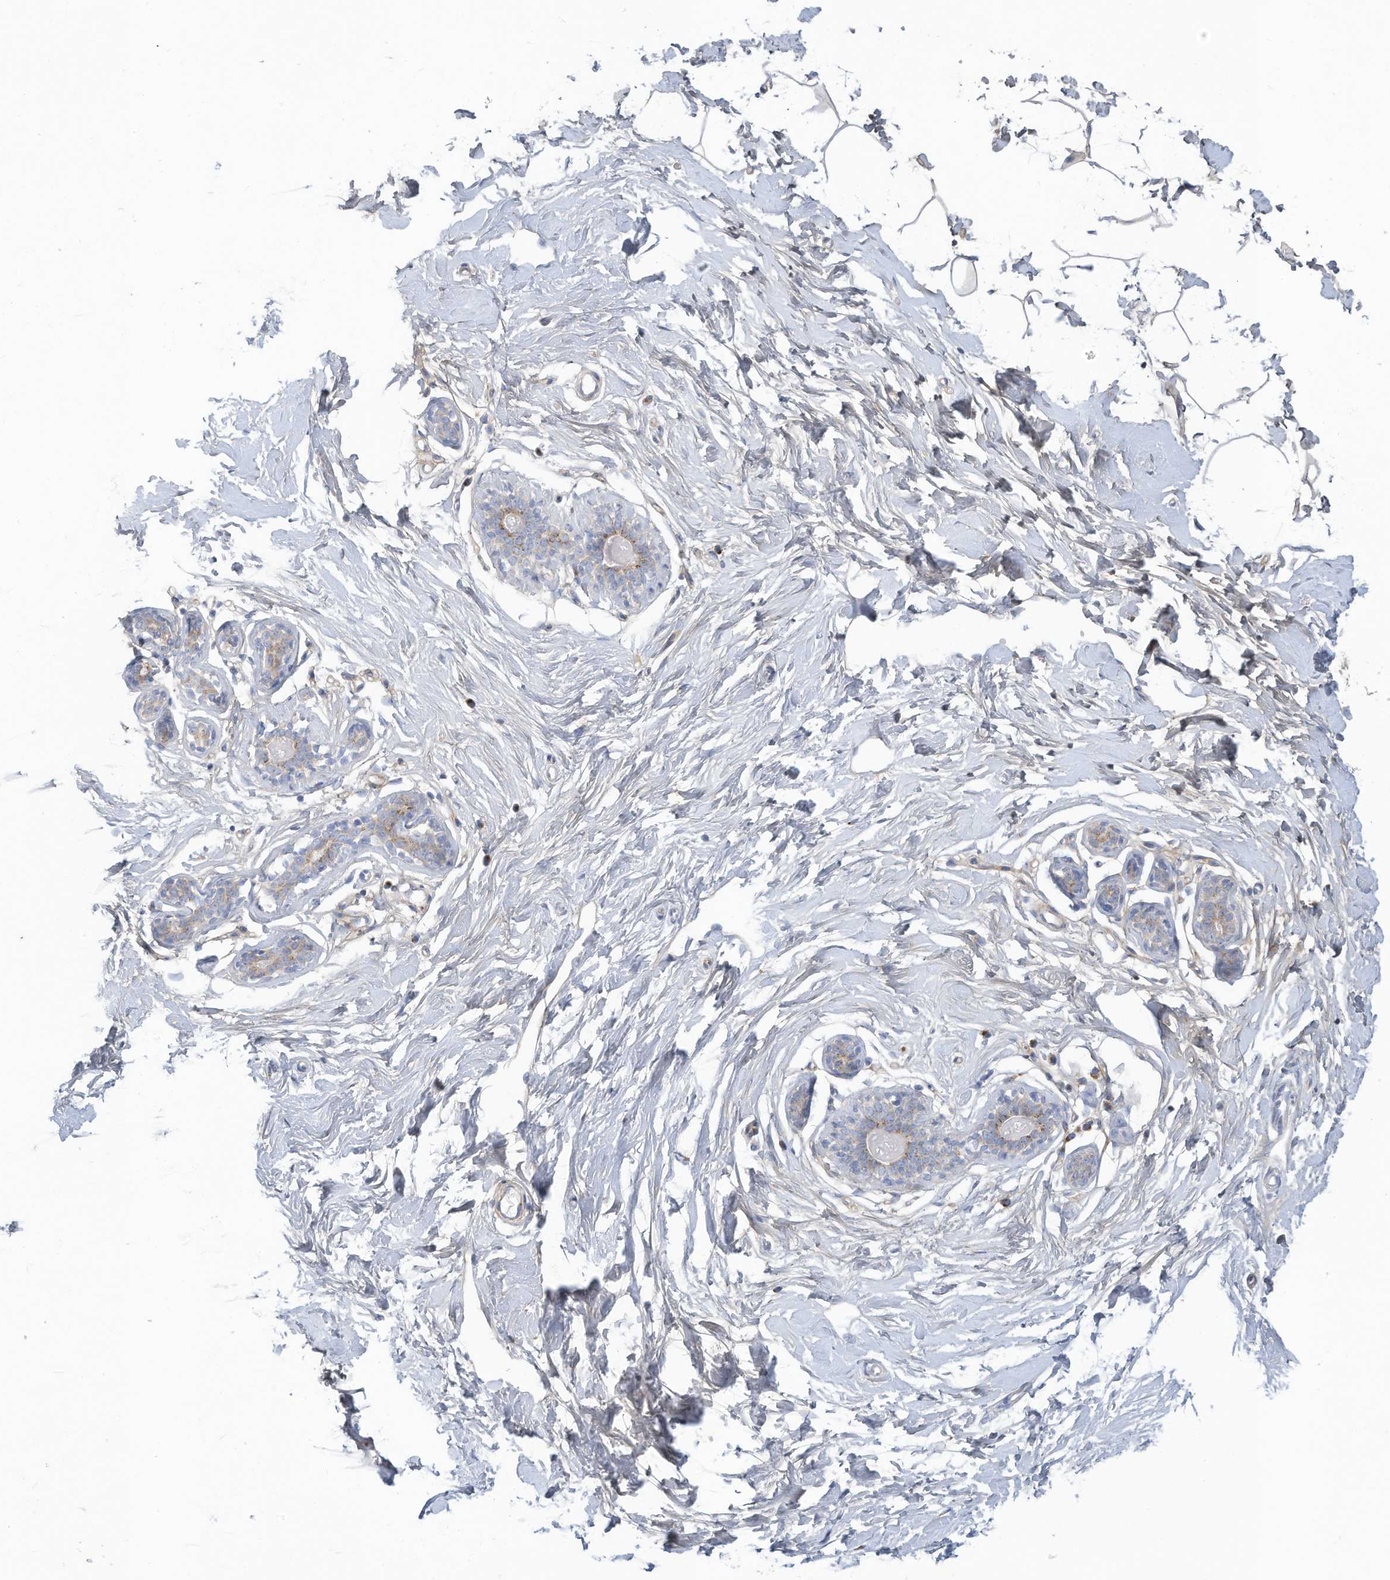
{"staining": {"intensity": "negative", "quantity": "none", "location": "none"}, "tissue": "adipose tissue", "cell_type": "Adipocytes", "image_type": "normal", "snomed": [{"axis": "morphology", "description": "Normal tissue, NOS"}, {"axis": "topography", "description": "Breast"}], "caption": "Immunohistochemistry (IHC) micrograph of benign adipose tissue: adipose tissue stained with DAB demonstrates no significant protein staining in adipocytes. (DAB (3,3'-diaminobenzidine) immunohistochemistry with hematoxylin counter stain).", "gene": "TRMT2B", "patient": {"sex": "female", "age": 23}}